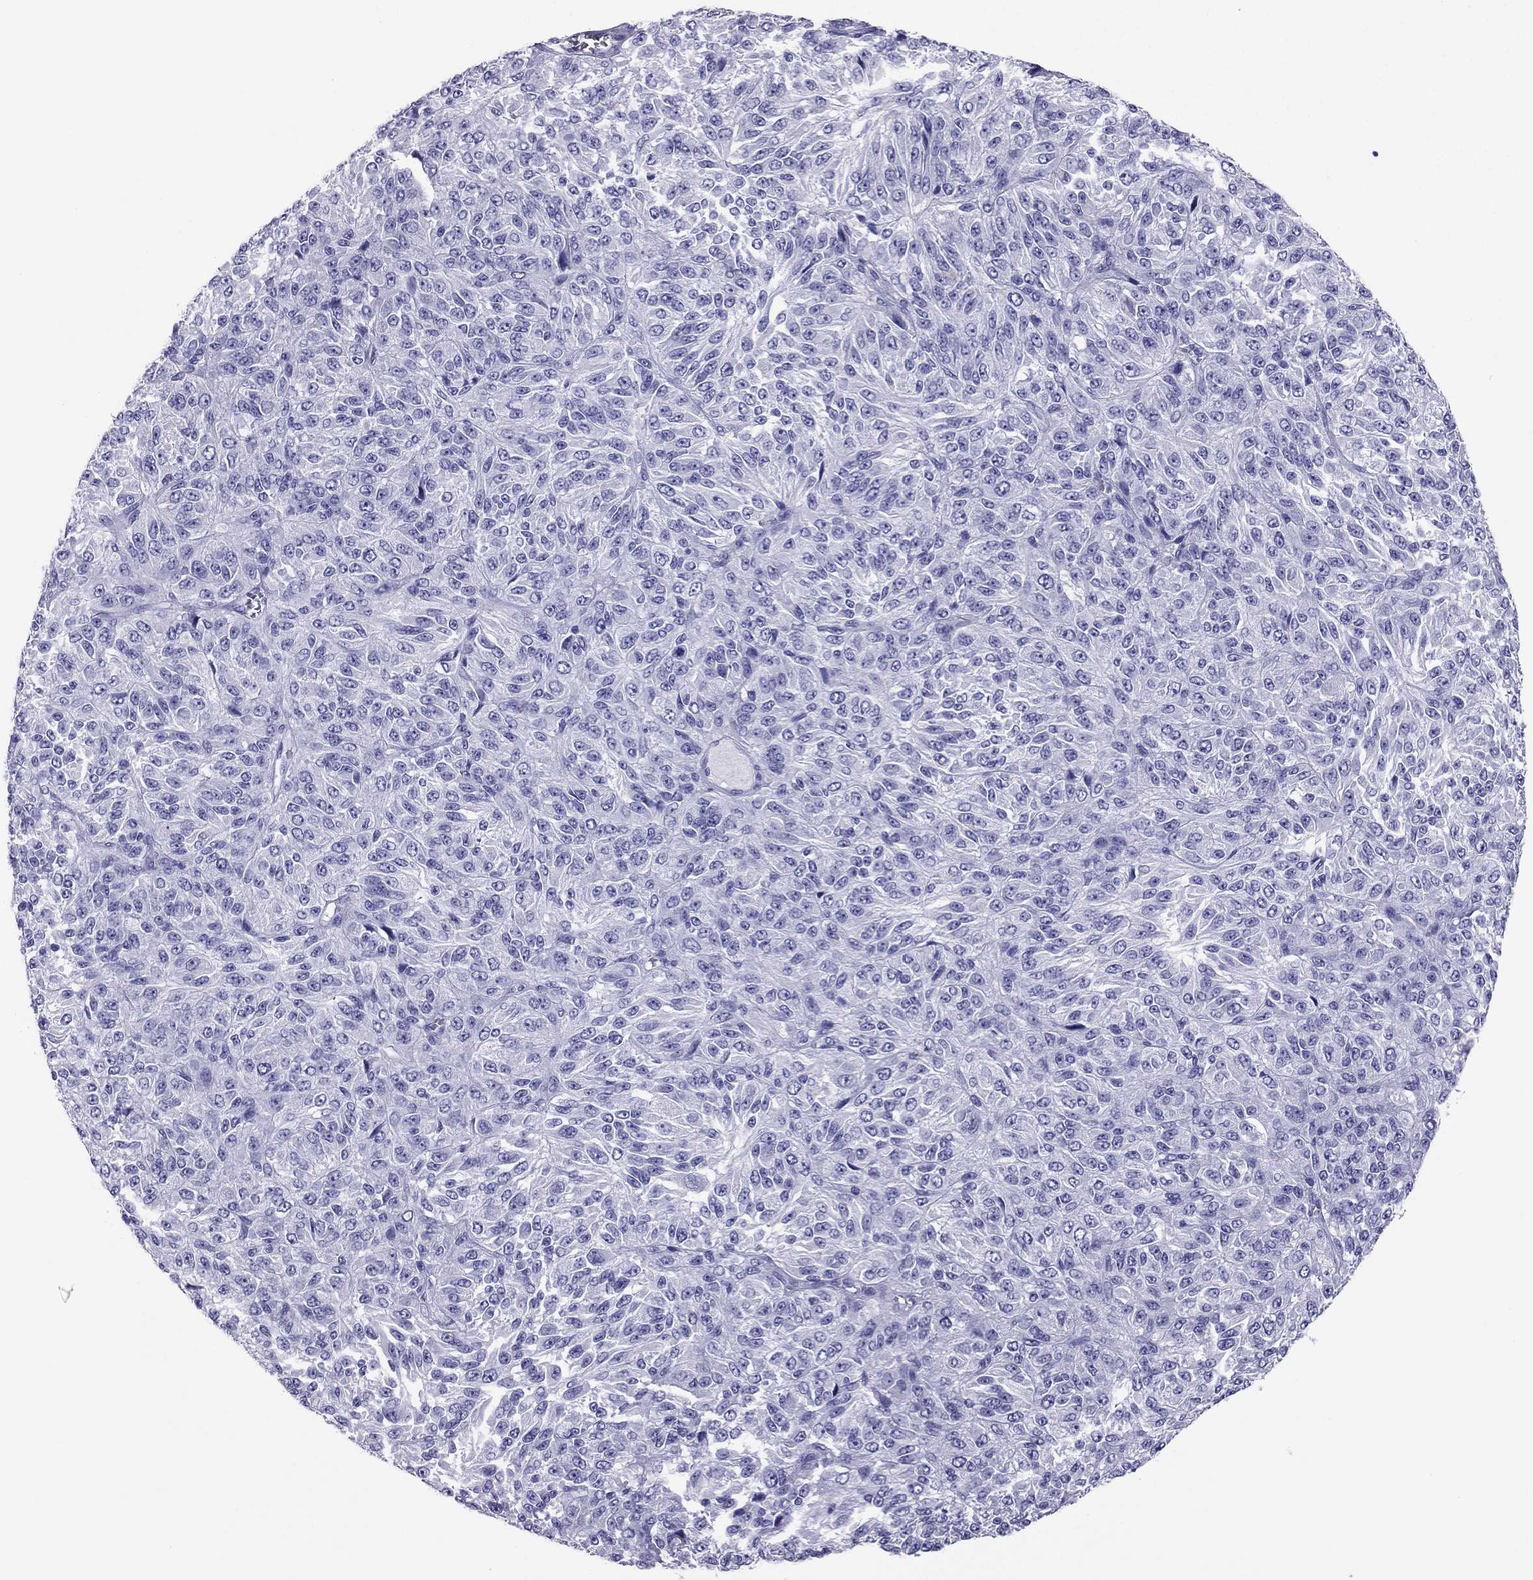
{"staining": {"intensity": "negative", "quantity": "none", "location": "none"}, "tissue": "melanoma", "cell_type": "Tumor cells", "image_type": "cancer", "snomed": [{"axis": "morphology", "description": "Malignant melanoma, Metastatic site"}, {"axis": "topography", "description": "Brain"}], "caption": "Immunohistochemical staining of malignant melanoma (metastatic site) exhibits no significant staining in tumor cells.", "gene": "PDE6A", "patient": {"sex": "female", "age": 56}}